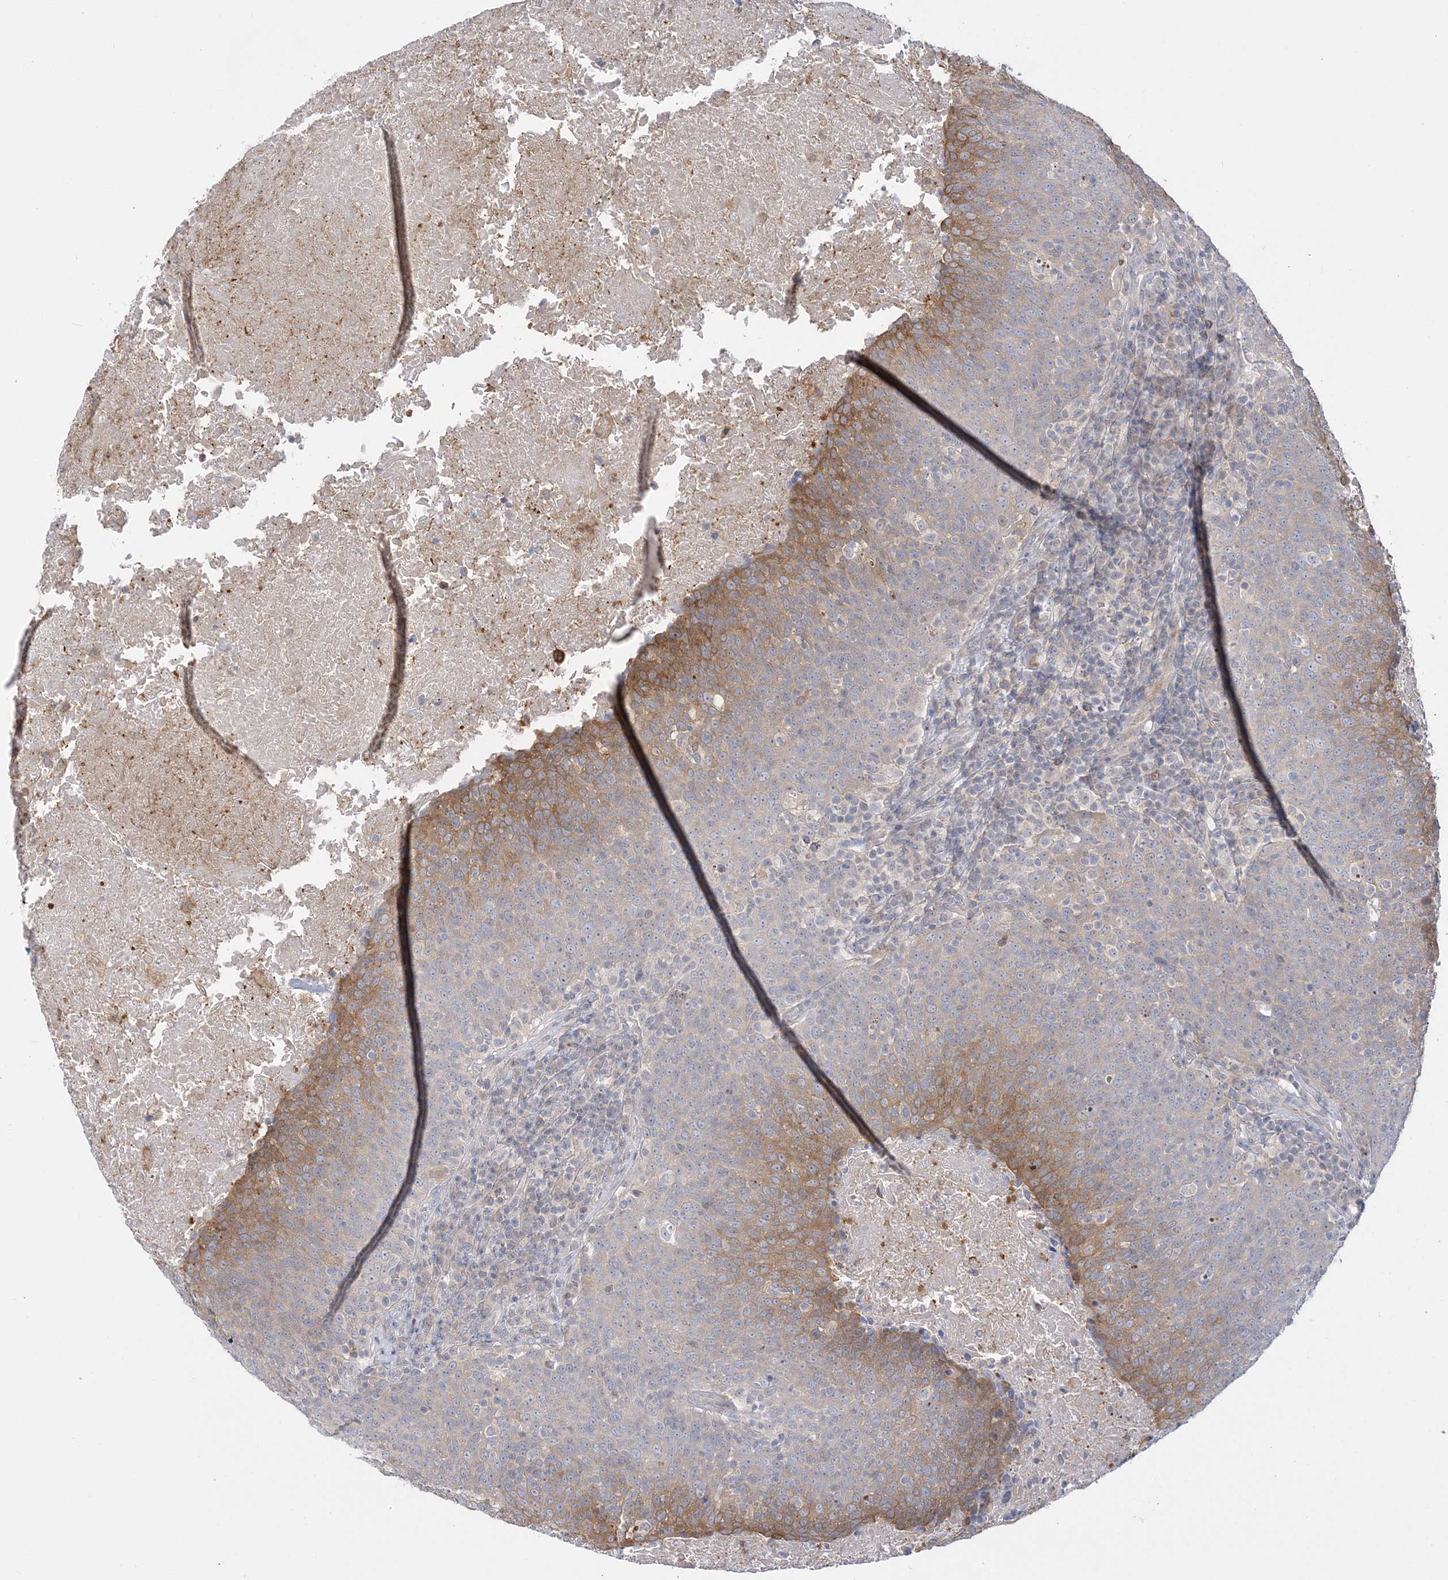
{"staining": {"intensity": "moderate", "quantity": "<25%", "location": "cytoplasmic/membranous"}, "tissue": "head and neck cancer", "cell_type": "Tumor cells", "image_type": "cancer", "snomed": [{"axis": "morphology", "description": "Squamous cell carcinoma, NOS"}, {"axis": "morphology", "description": "Squamous cell carcinoma, metastatic, NOS"}, {"axis": "topography", "description": "Lymph node"}, {"axis": "topography", "description": "Head-Neck"}], "caption": "IHC (DAB (3,3'-diaminobenzidine)) staining of head and neck cancer exhibits moderate cytoplasmic/membranous protein expression in about <25% of tumor cells. The staining was performed using DAB (3,3'-diaminobenzidine), with brown indicating positive protein expression. Nuclei are stained blue with hematoxylin.", "gene": "THADA", "patient": {"sex": "male", "age": 62}}